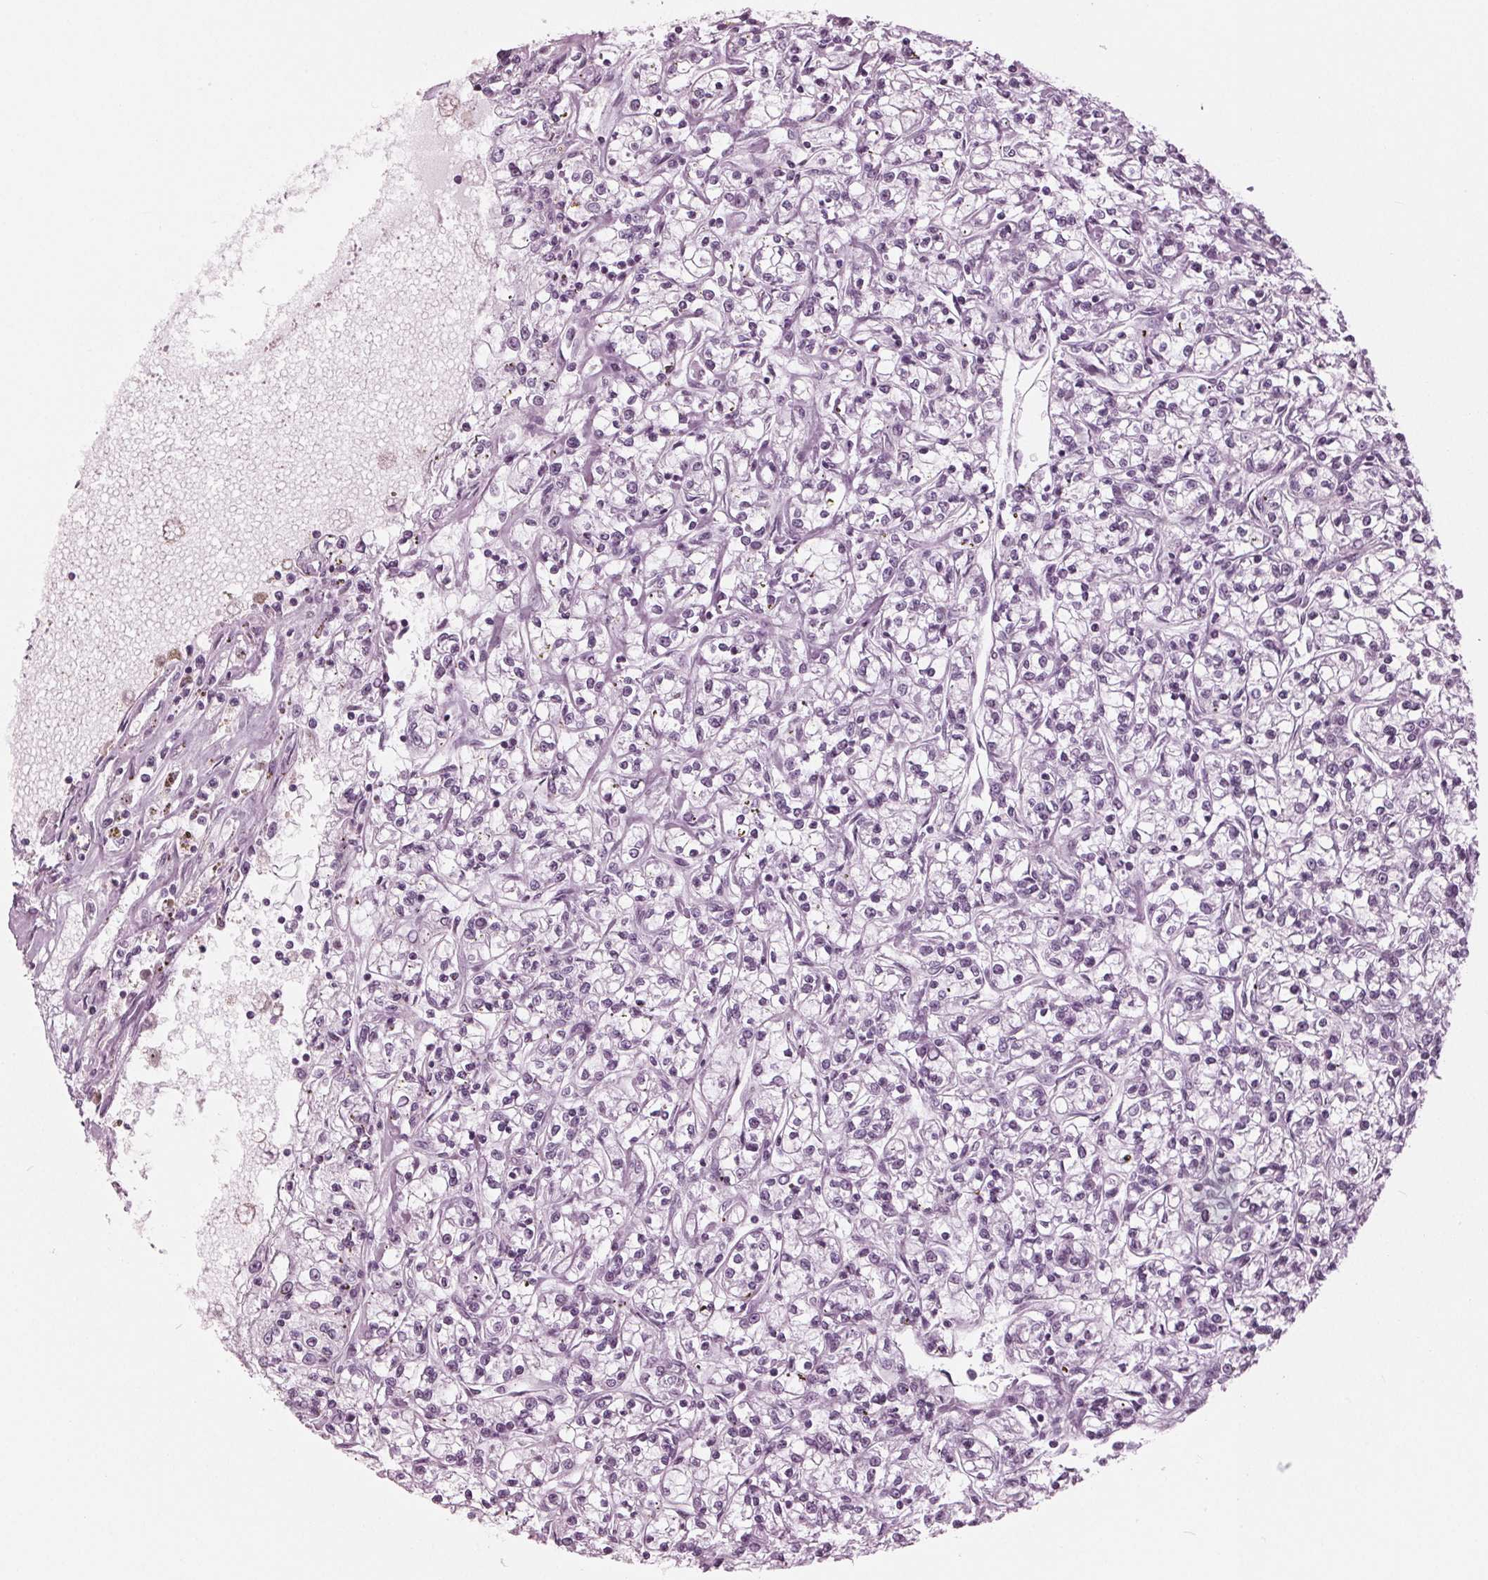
{"staining": {"intensity": "negative", "quantity": "none", "location": "none"}, "tissue": "renal cancer", "cell_type": "Tumor cells", "image_type": "cancer", "snomed": [{"axis": "morphology", "description": "Adenocarcinoma, NOS"}, {"axis": "topography", "description": "Kidney"}], "caption": "Tumor cells show no significant expression in renal cancer (adenocarcinoma).", "gene": "KRT28", "patient": {"sex": "female", "age": 59}}